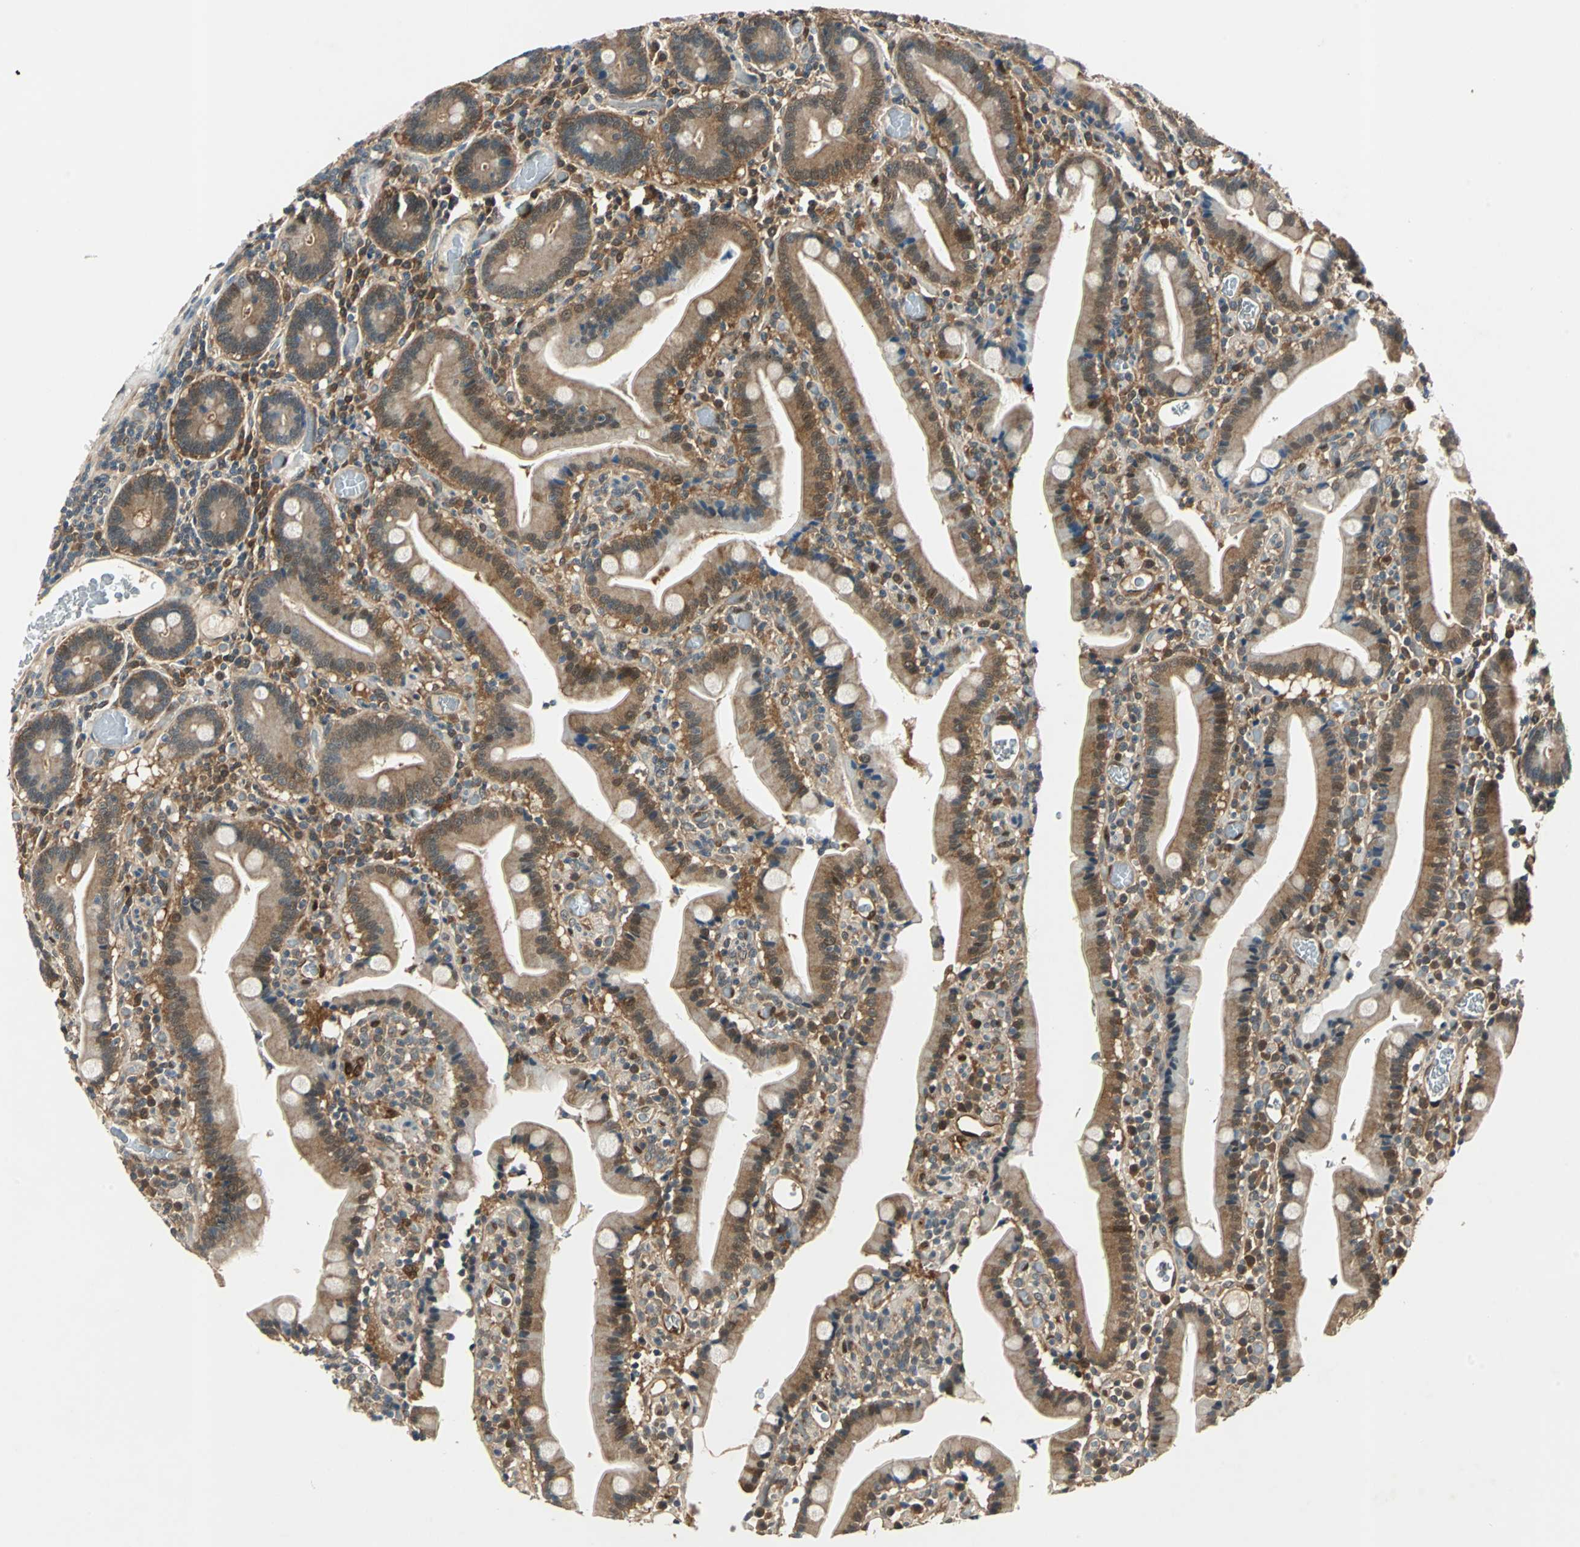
{"staining": {"intensity": "moderate", "quantity": ">75%", "location": "cytoplasmic/membranous,nuclear"}, "tissue": "duodenum", "cell_type": "Glandular cells", "image_type": "normal", "snomed": [{"axis": "morphology", "description": "Normal tissue, NOS"}, {"axis": "topography", "description": "Duodenum"}], "caption": "This image exhibits unremarkable duodenum stained with immunohistochemistry to label a protein in brown. The cytoplasmic/membranous,nuclear of glandular cells show moderate positivity for the protein. Nuclei are counter-stained blue.", "gene": "RRM2B", "patient": {"sex": "female", "age": 53}}